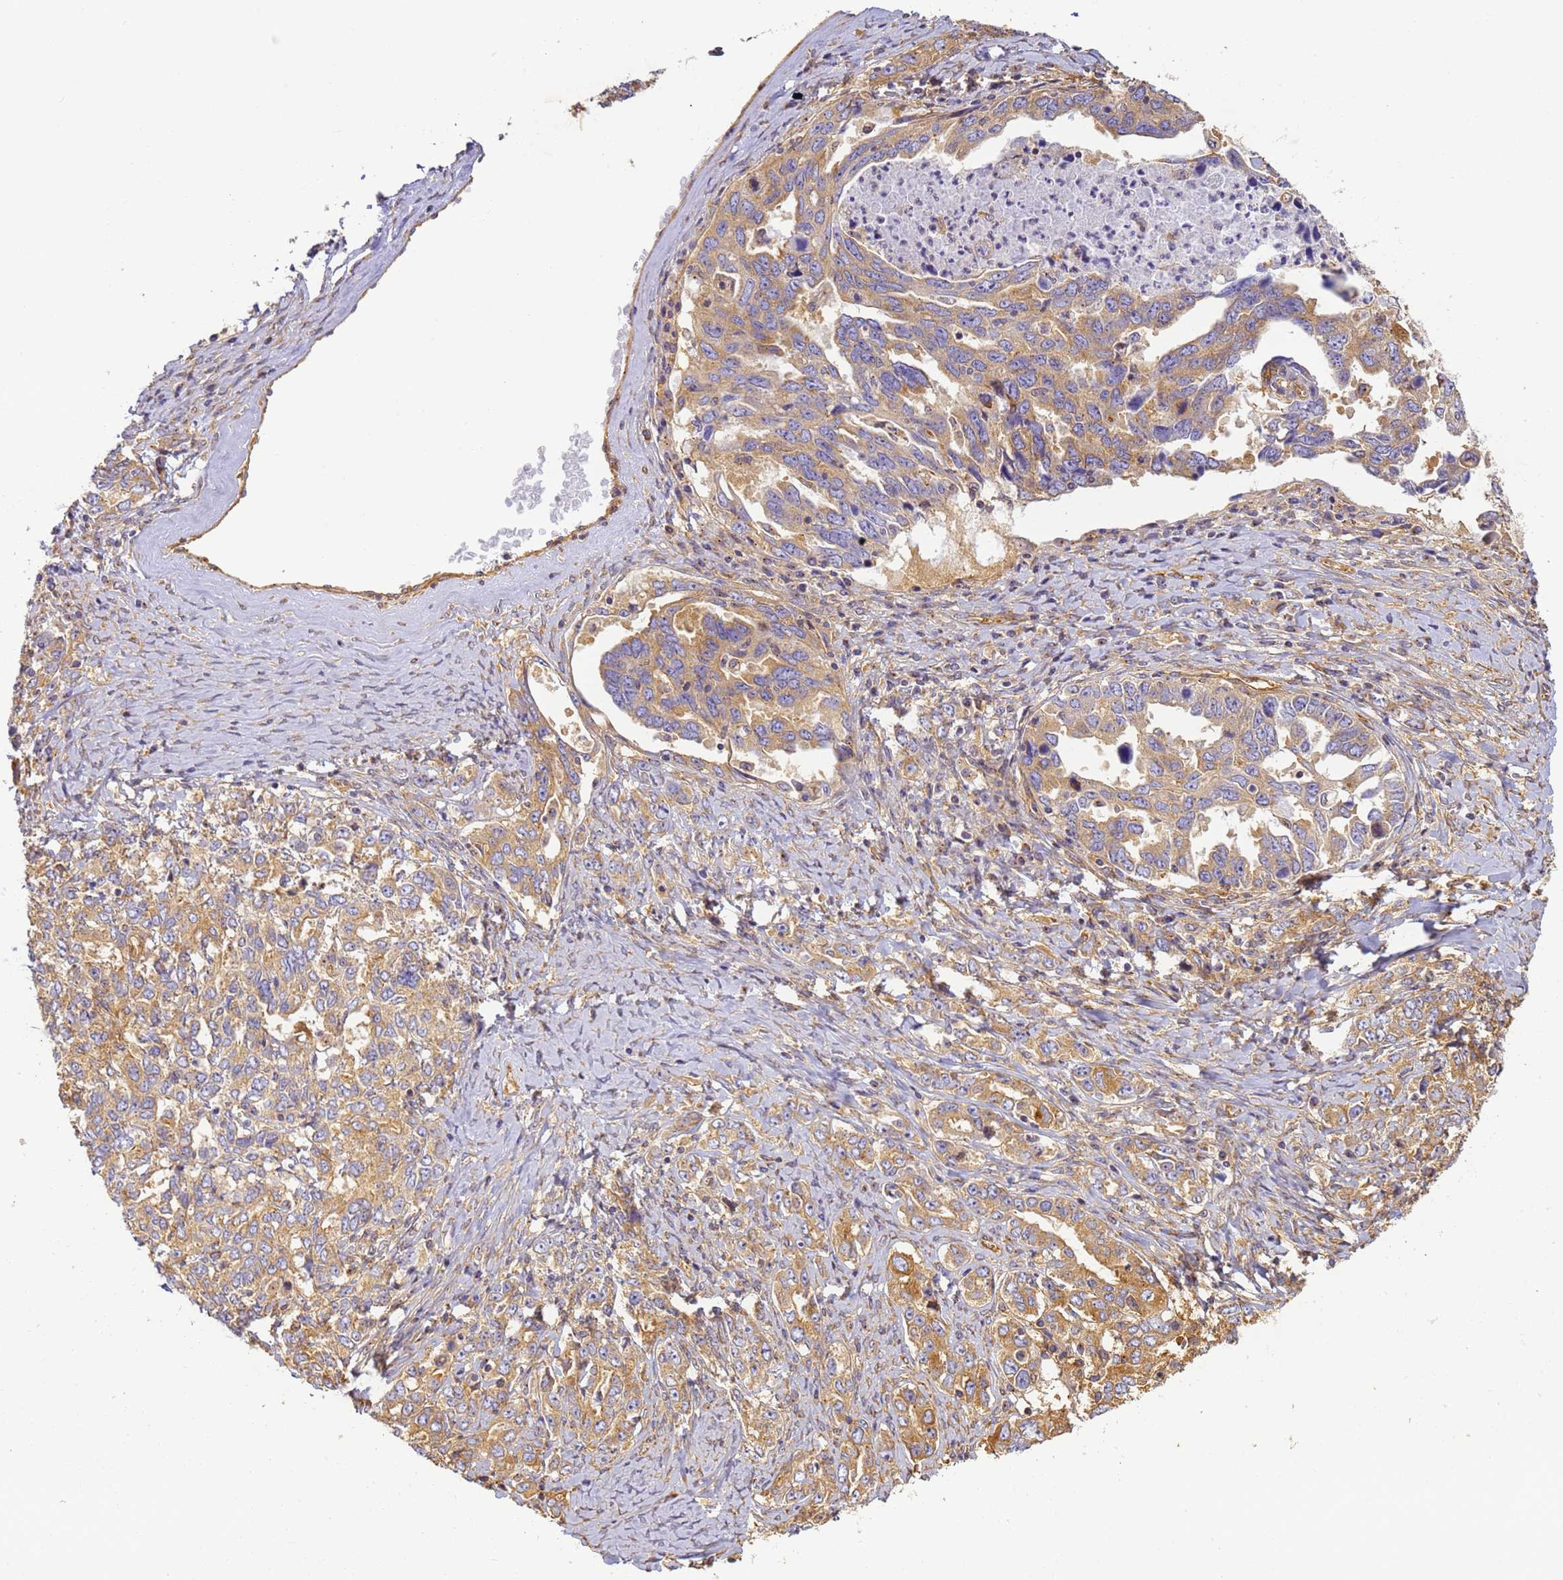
{"staining": {"intensity": "moderate", "quantity": ">75%", "location": "cytoplasmic/membranous"}, "tissue": "ovarian cancer", "cell_type": "Tumor cells", "image_type": "cancer", "snomed": [{"axis": "morphology", "description": "Carcinoma, endometroid"}, {"axis": "topography", "description": "Ovary"}], "caption": "This micrograph demonstrates ovarian cancer stained with IHC to label a protein in brown. The cytoplasmic/membranous of tumor cells show moderate positivity for the protein. Nuclei are counter-stained blue.", "gene": "DYNC1I2", "patient": {"sex": "female", "age": 62}}